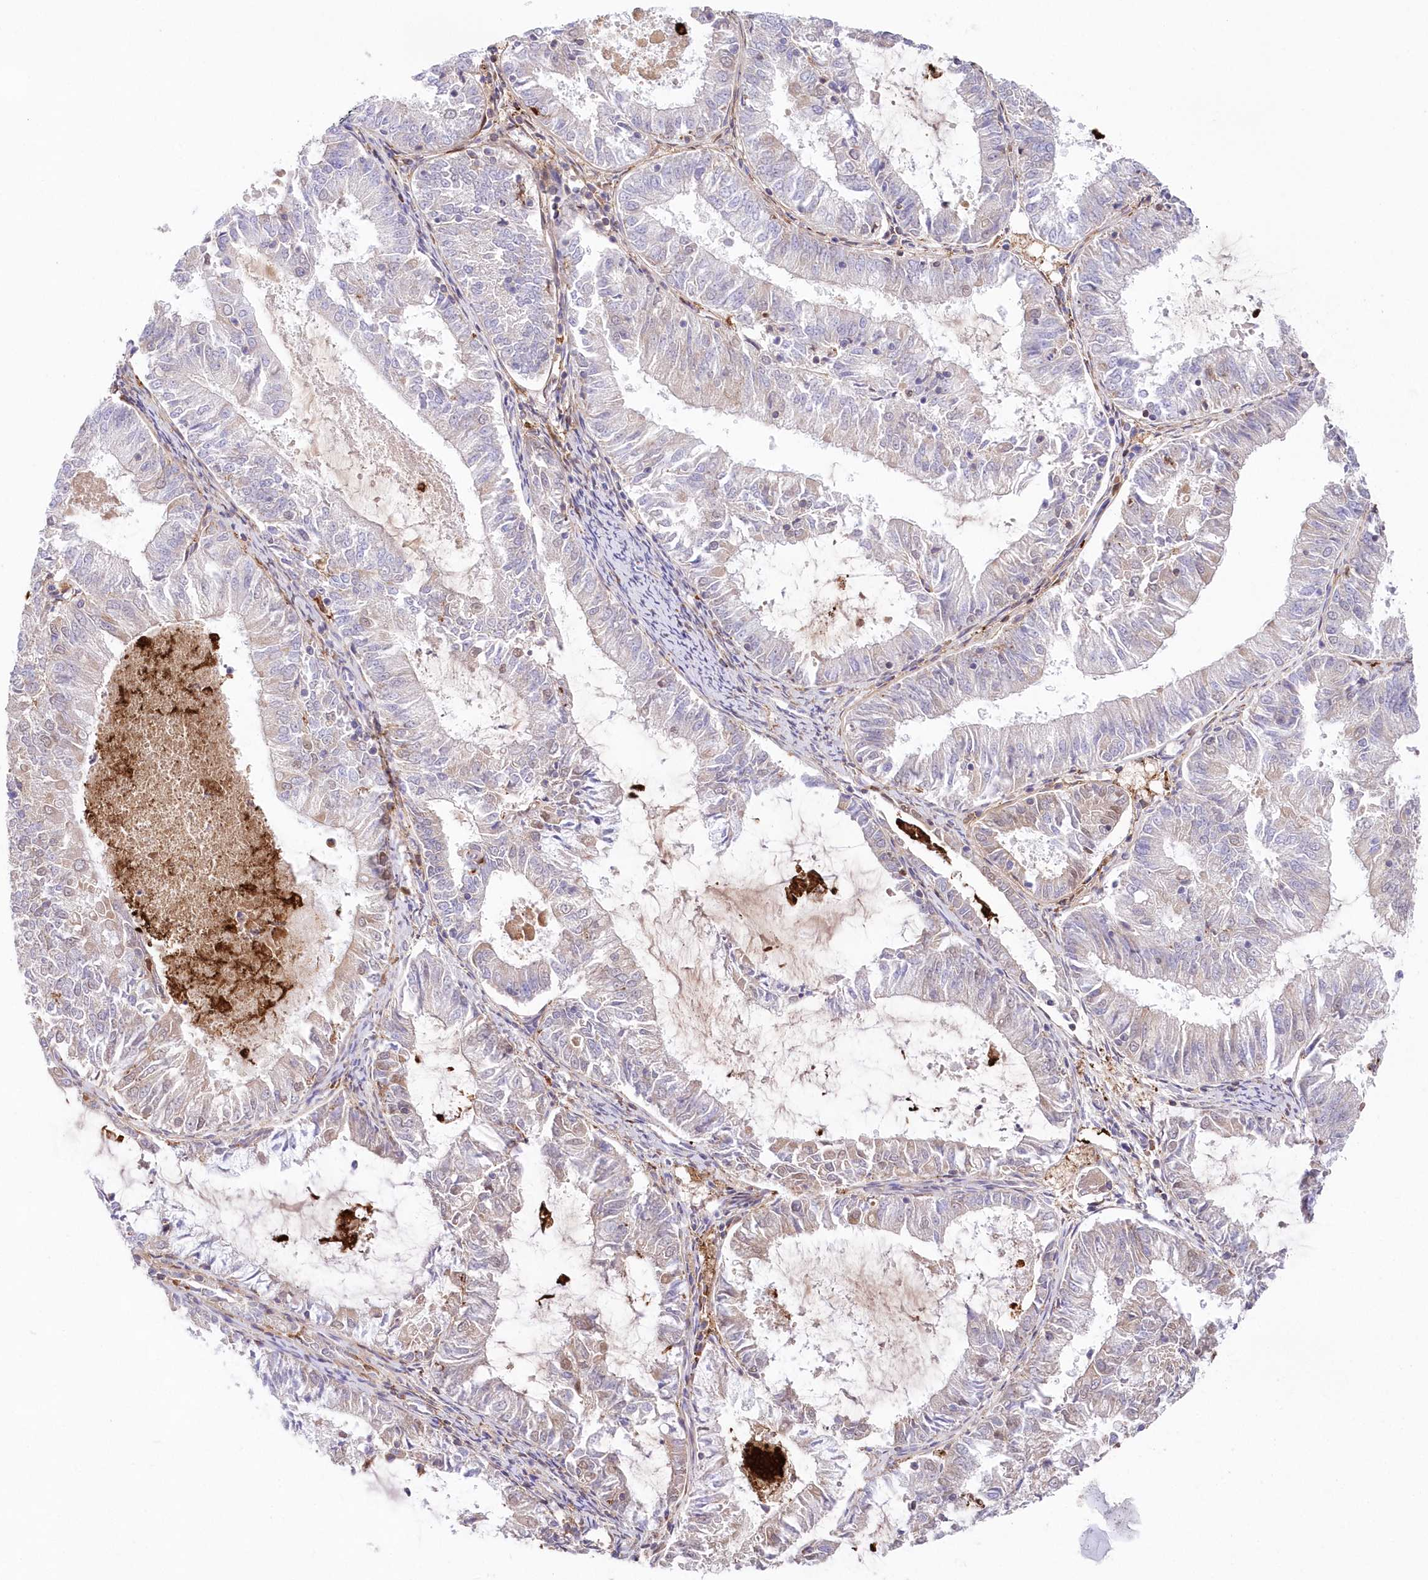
{"staining": {"intensity": "negative", "quantity": "none", "location": "none"}, "tissue": "endometrial cancer", "cell_type": "Tumor cells", "image_type": "cancer", "snomed": [{"axis": "morphology", "description": "Adenocarcinoma, NOS"}, {"axis": "topography", "description": "Endometrium"}], "caption": "An immunohistochemistry micrograph of endometrial cancer is shown. There is no staining in tumor cells of endometrial cancer.", "gene": "DNAJC19", "patient": {"sex": "female", "age": 57}}